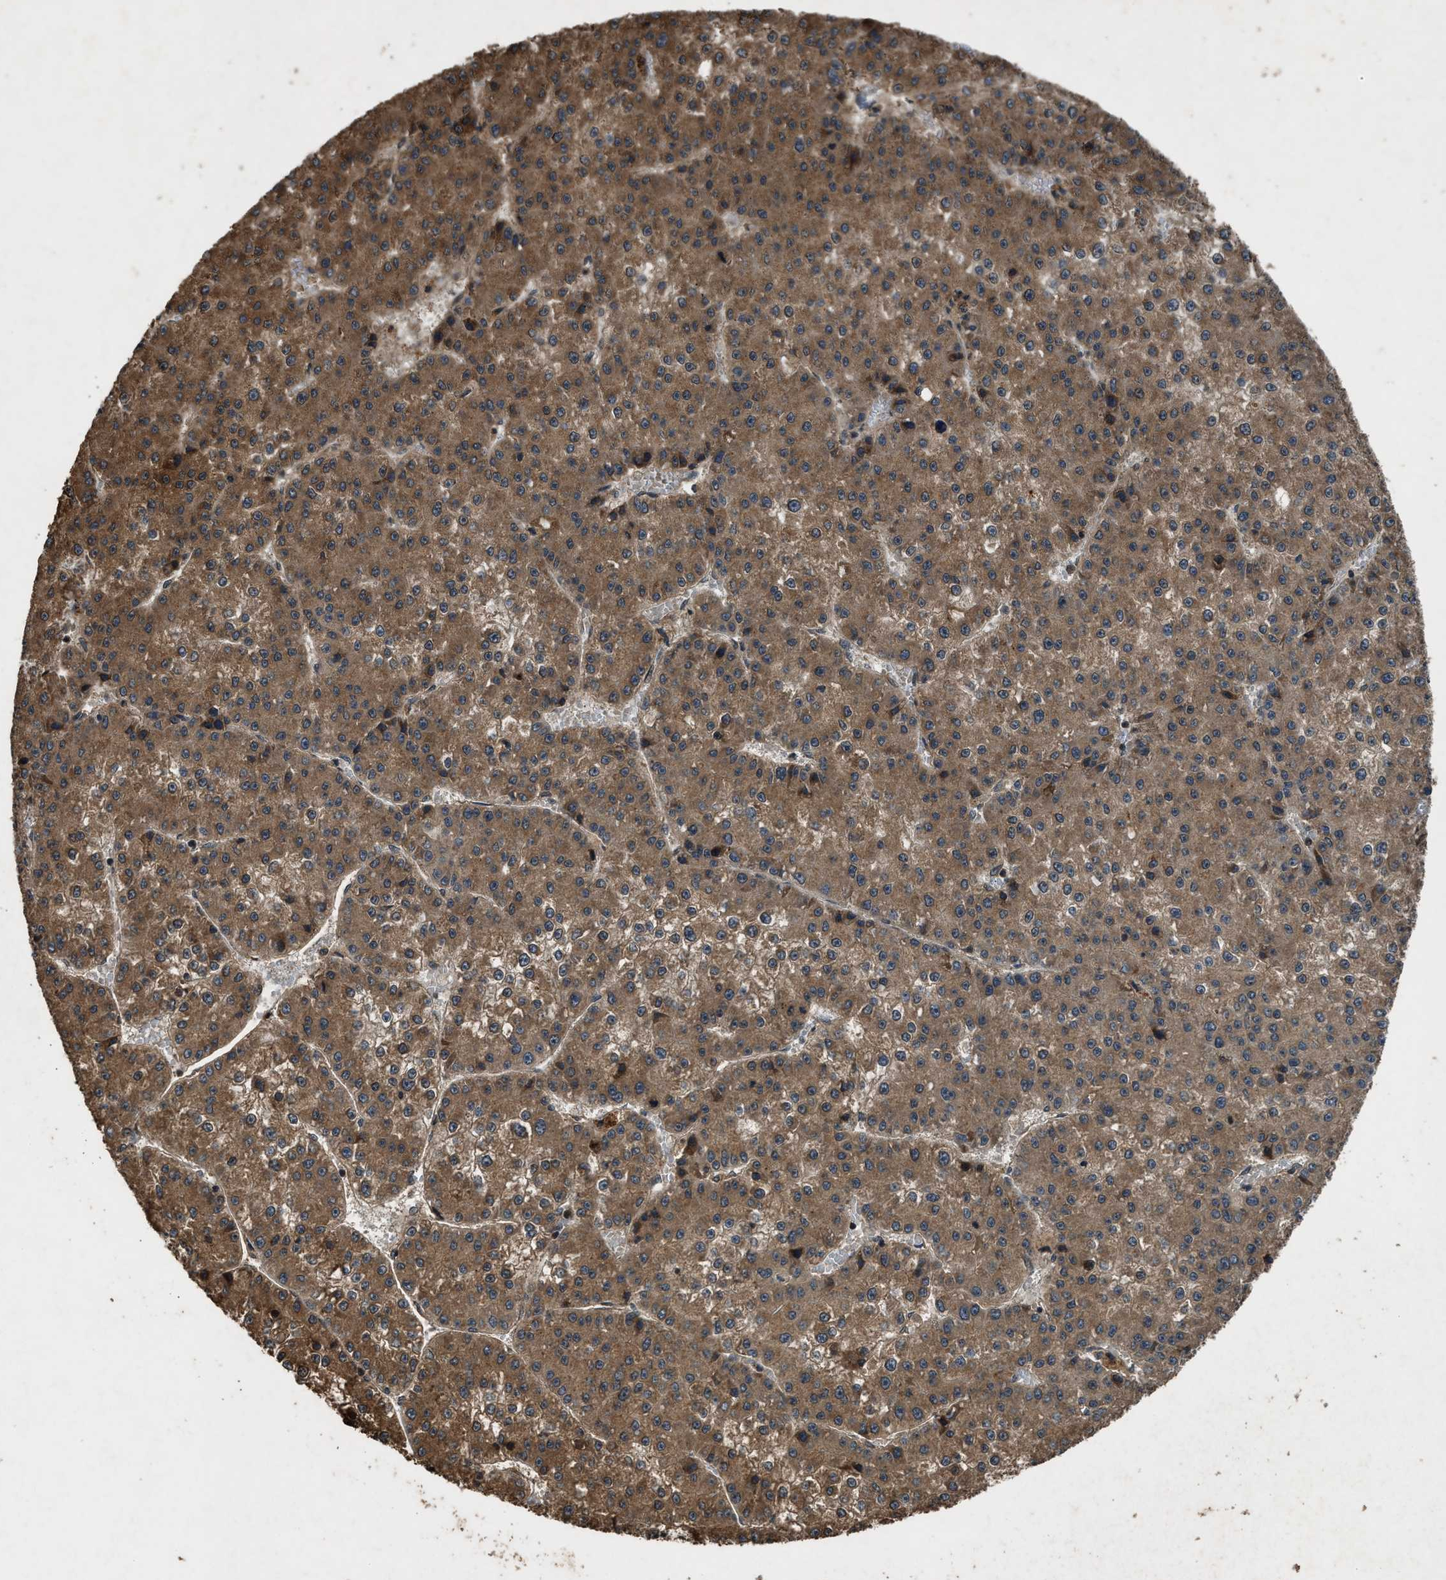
{"staining": {"intensity": "moderate", "quantity": ">75%", "location": "cytoplasmic/membranous"}, "tissue": "liver cancer", "cell_type": "Tumor cells", "image_type": "cancer", "snomed": [{"axis": "morphology", "description": "Cholangiocarcinoma"}, {"axis": "topography", "description": "Liver"}], "caption": "Immunohistochemical staining of liver cancer shows medium levels of moderate cytoplasmic/membranous positivity in about >75% of tumor cells.", "gene": "RPS6KB1", "patient": {"sex": "female", "age": 79}}